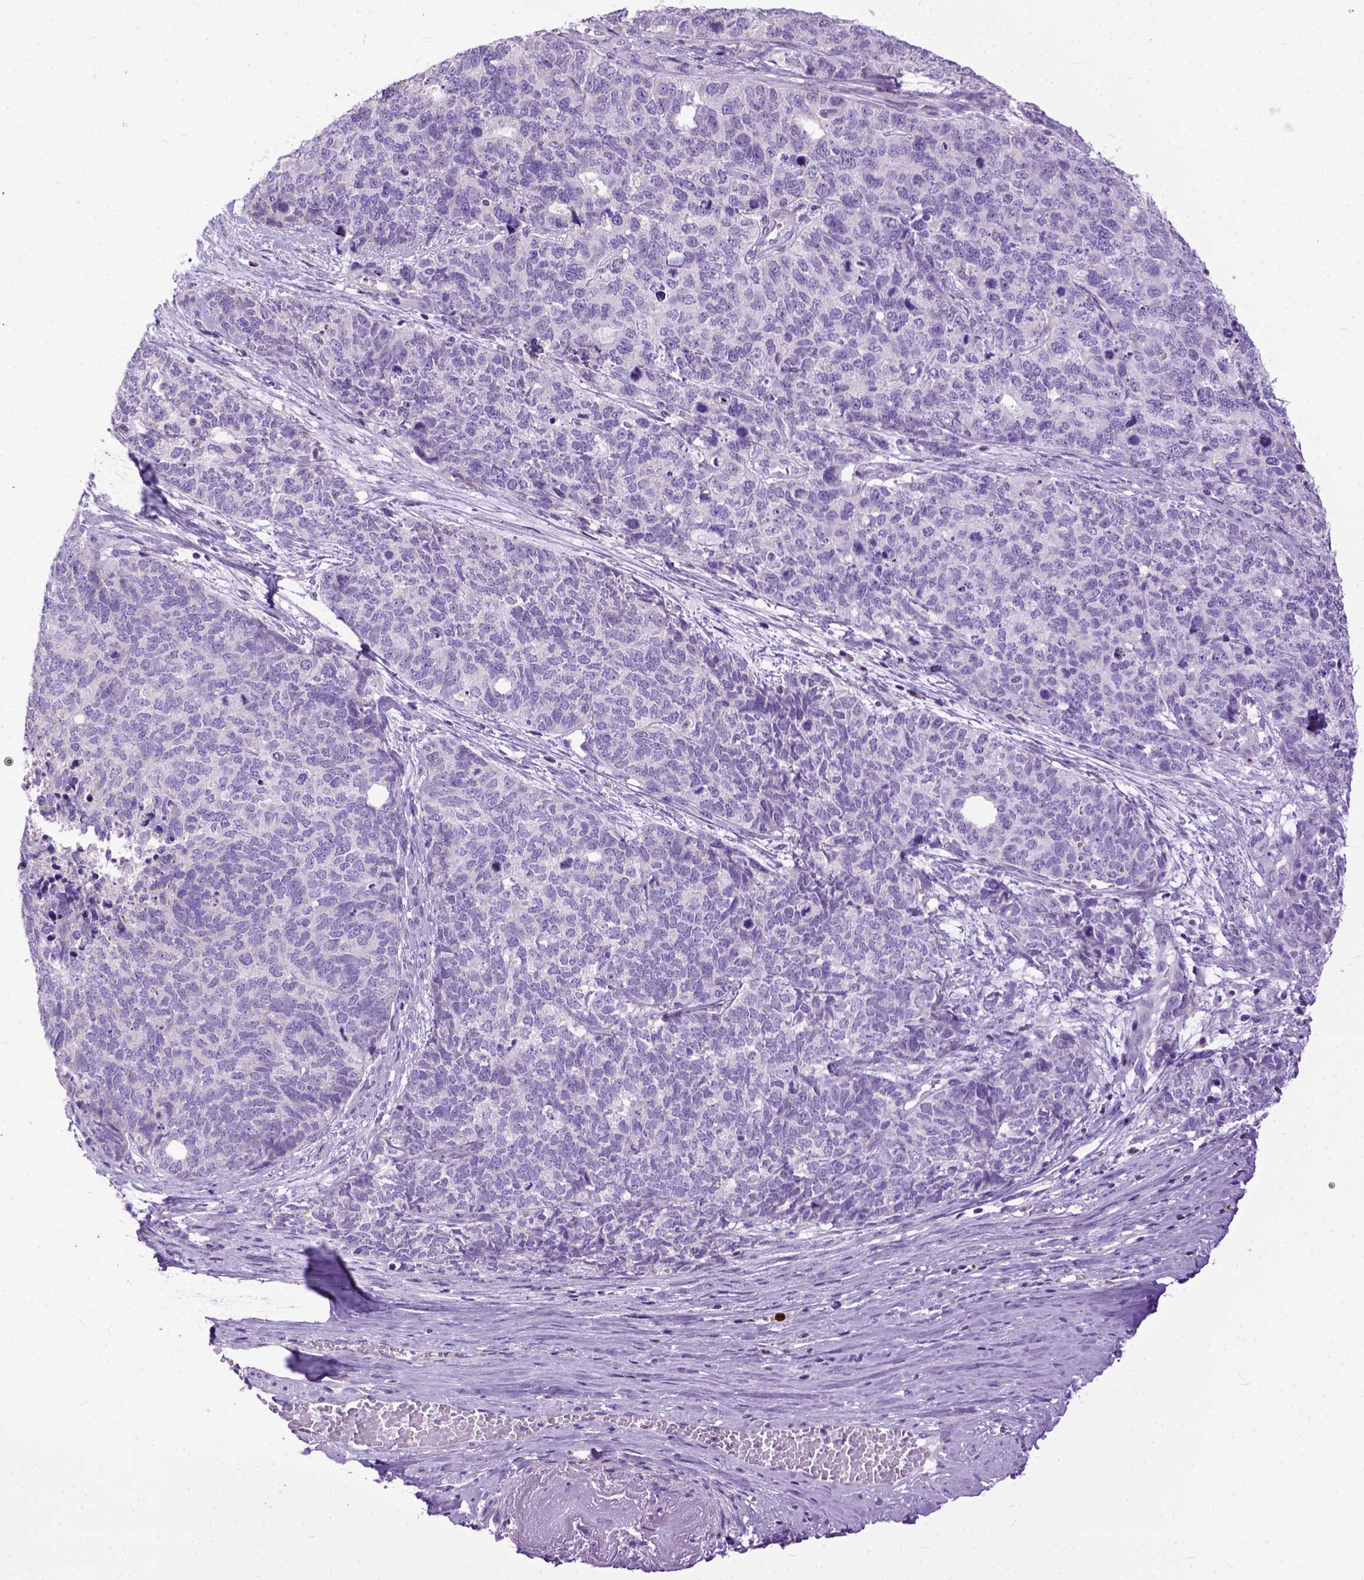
{"staining": {"intensity": "negative", "quantity": "none", "location": "none"}, "tissue": "cervical cancer", "cell_type": "Tumor cells", "image_type": "cancer", "snomed": [{"axis": "morphology", "description": "Squamous cell carcinoma, NOS"}, {"axis": "topography", "description": "Cervix"}], "caption": "Immunohistochemistry (IHC) image of cervical cancer (squamous cell carcinoma) stained for a protein (brown), which demonstrates no expression in tumor cells.", "gene": "CRB1", "patient": {"sex": "female", "age": 63}}